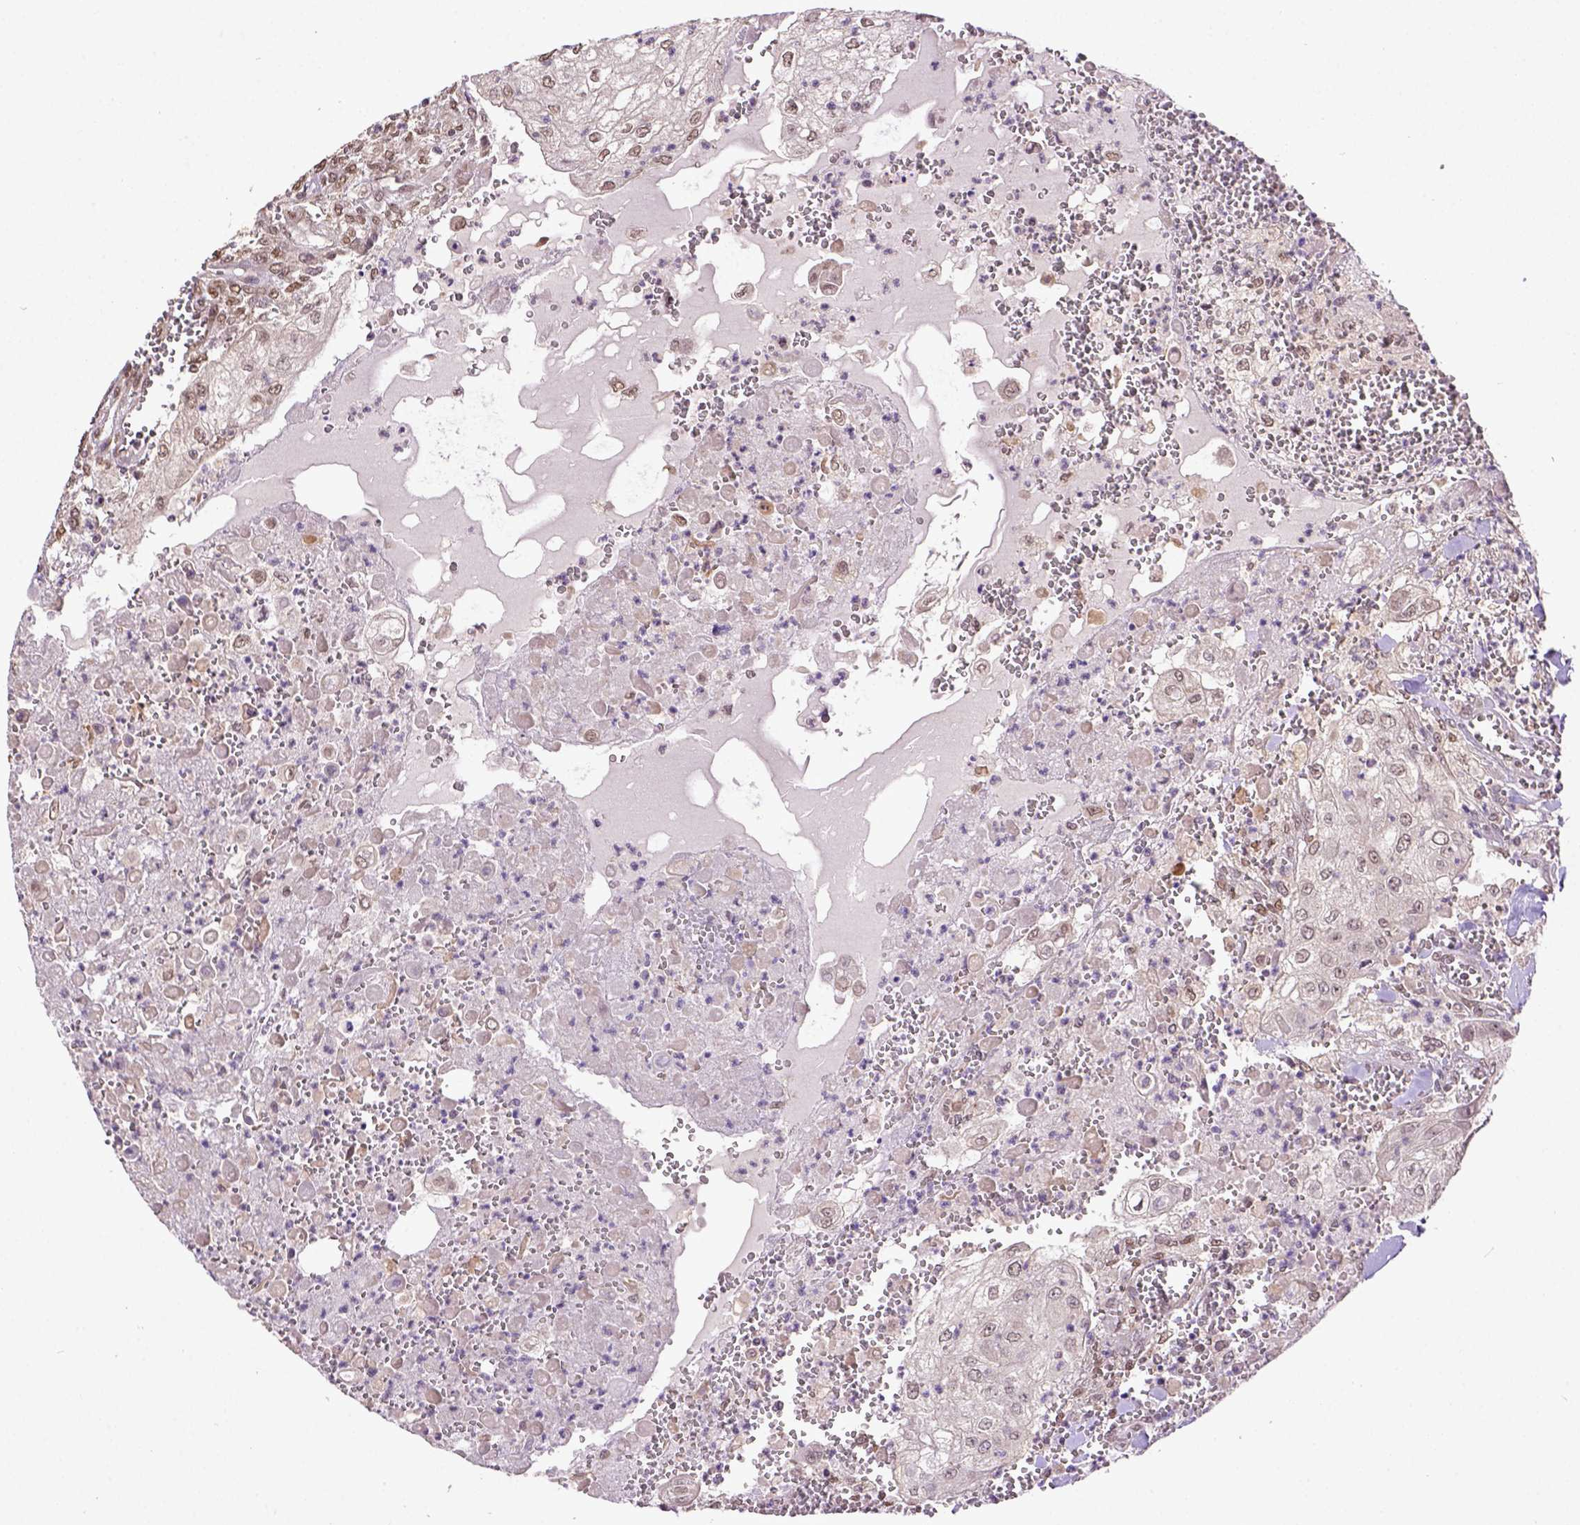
{"staining": {"intensity": "weak", "quantity": ">75%", "location": "cytoplasmic/membranous"}, "tissue": "urothelial cancer", "cell_type": "Tumor cells", "image_type": "cancer", "snomed": [{"axis": "morphology", "description": "Urothelial carcinoma, High grade"}, {"axis": "topography", "description": "Urinary bladder"}], "caption": "Immunohistochemical staining of human high-grade urothelial carcinoma reveals low levels of weak cytoplasmic/membranous protein expression in about >75% of tumor cells.", "gene": "WDR17", "patient": {"sex": "male", "age": 62}}